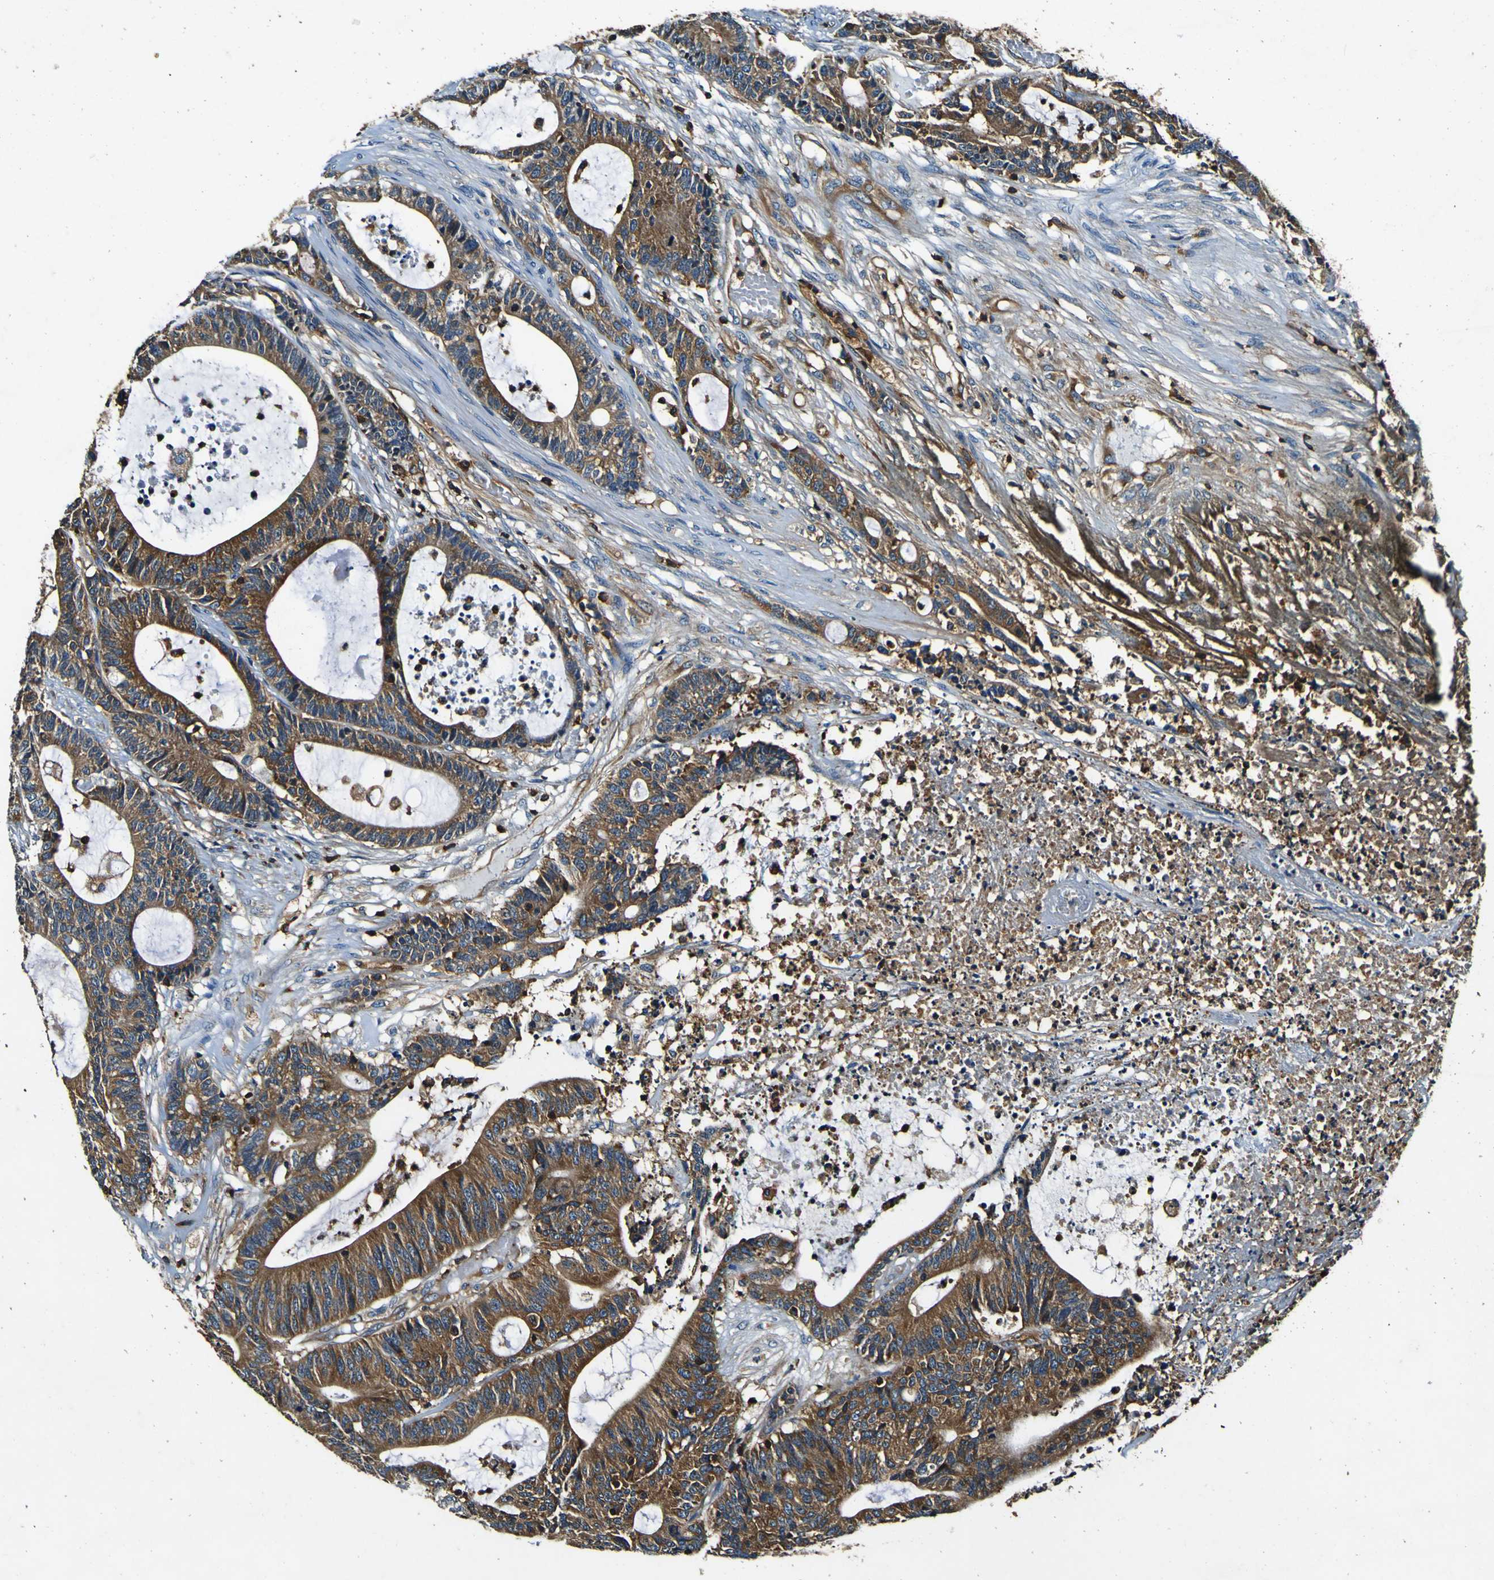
{"staining": {"intensity": "moderate", "quantity": ">75%", "location": "cytoplasmic/membranous"}, "tissue": "colorectal cancer", "cell_type": "Tumor cells", "image_type": "cancer", "snomed": [{"axis": "morphology", "description": "Adenocarcinoma, NOS"}, {"axis": "topography", "description": "Colon"}], "caption": "Immunohistochemical staining of colorectal cancer (adenocarcinoma) demonstrates medium levels of moderate cytoplasmic/membranous protein staining in about >75% of tumor cells. Ihc stains the protein of interest in brown and the nuclei are stained blue.", "gene": "RHOT2", "patient": {"sex": "female", "age": 84}}